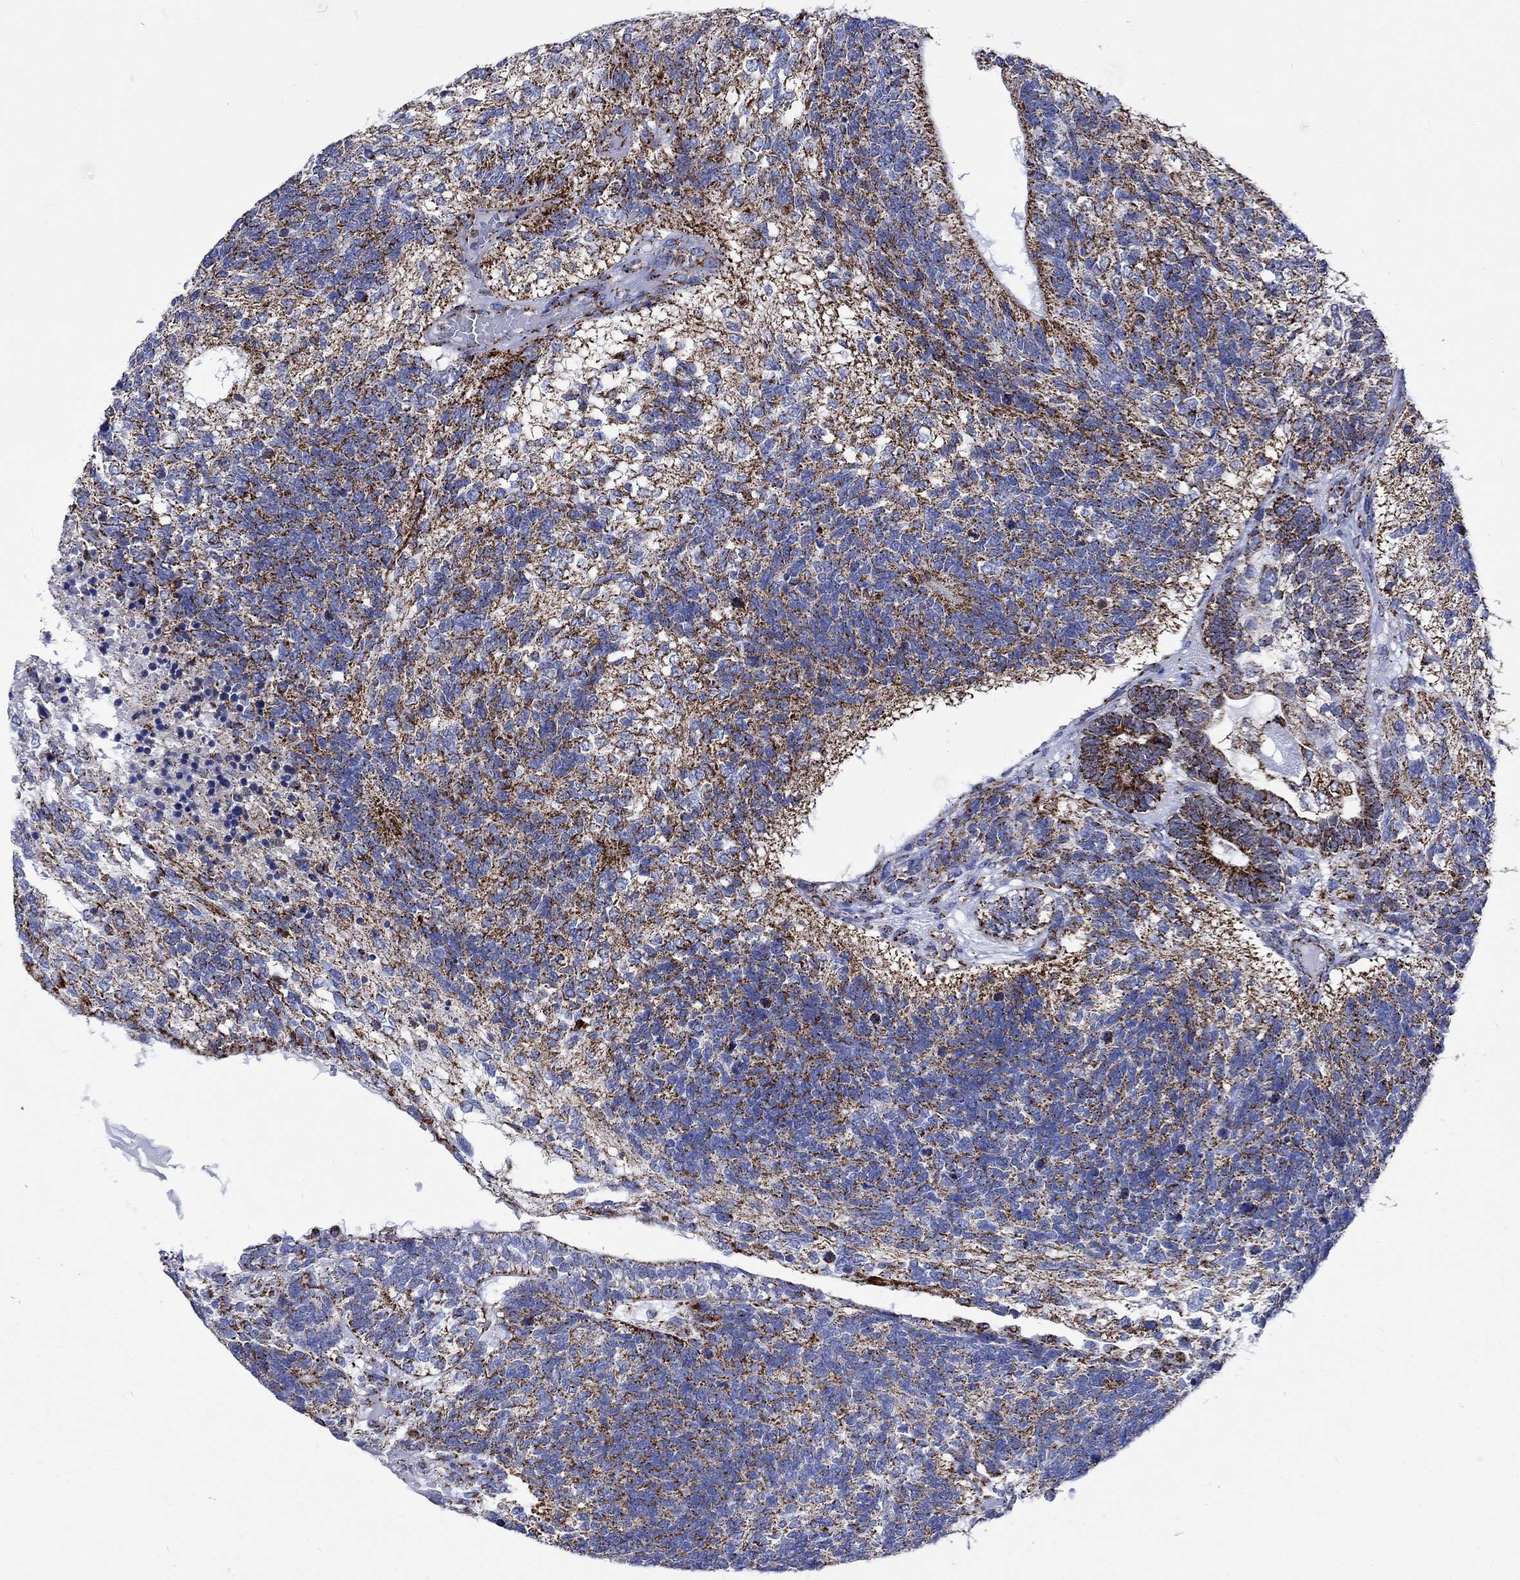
{"staining": {"intensity": "strong", "quantity": "25%-75%", "location": "cytoplasmic/membranous"}, "tissue": "testis cancer", "cell_type": "Tumor cells", "image_type": "cancer", "snomed": [{"axis": "morphology", "description": "Seminoma, NOS"}, {"axis": "morphology", "description": "Carcinoma, Embryonal, NOS"}, {"axis": "topography", "description": "Testis"}], "caption": "This is an image of immunohistochemistry (IHC) staining of embryonal carcinoma (testis), which shows strong staining in the cytoplasmic/membranous of tumor cells.", "gene": "RCE1", "patient": {"sex": "male", "age": 41}}